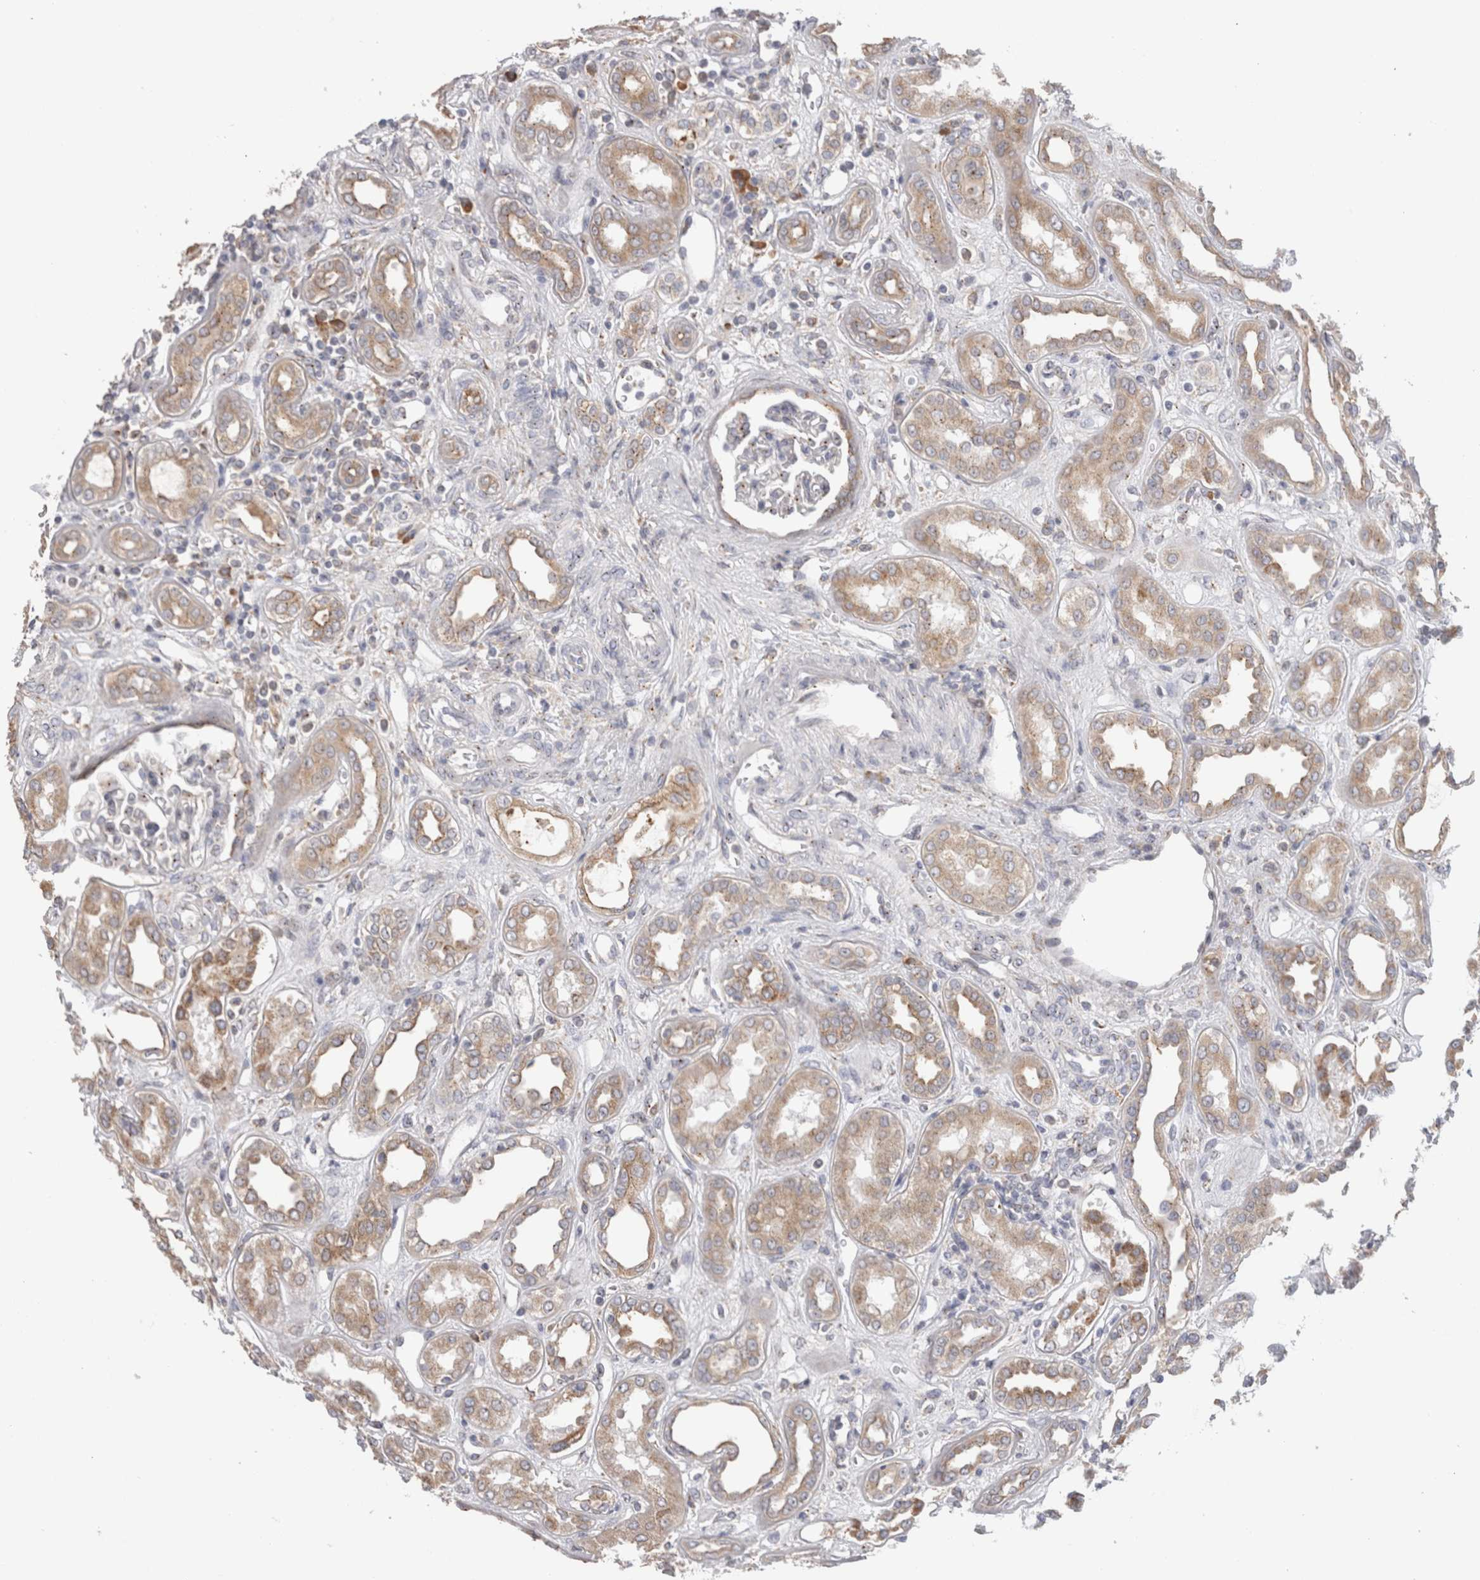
{"staining": {"intensity": "negative", "quantity": "none", "location": "none"}, "tissue": "kidney", "cell_type": "Cells in glomeruli", "image_type": "normal", "snomed": [{"axis": "morphology", "description": "Normal tissue, NOS"}, {"axis": "topography", "description": "Kidney"}], "caption": "The immunohistochemistry (IHC) image has no significant staining in cells in glomeruli of kidney. (Stains: DAB immunohistochemistry with hematoxylin counter stain, Microscopy: brightfield microscopy at high magnification).", "gene": "ZNF341", "patient": {"sex": "male", "age": 59}}